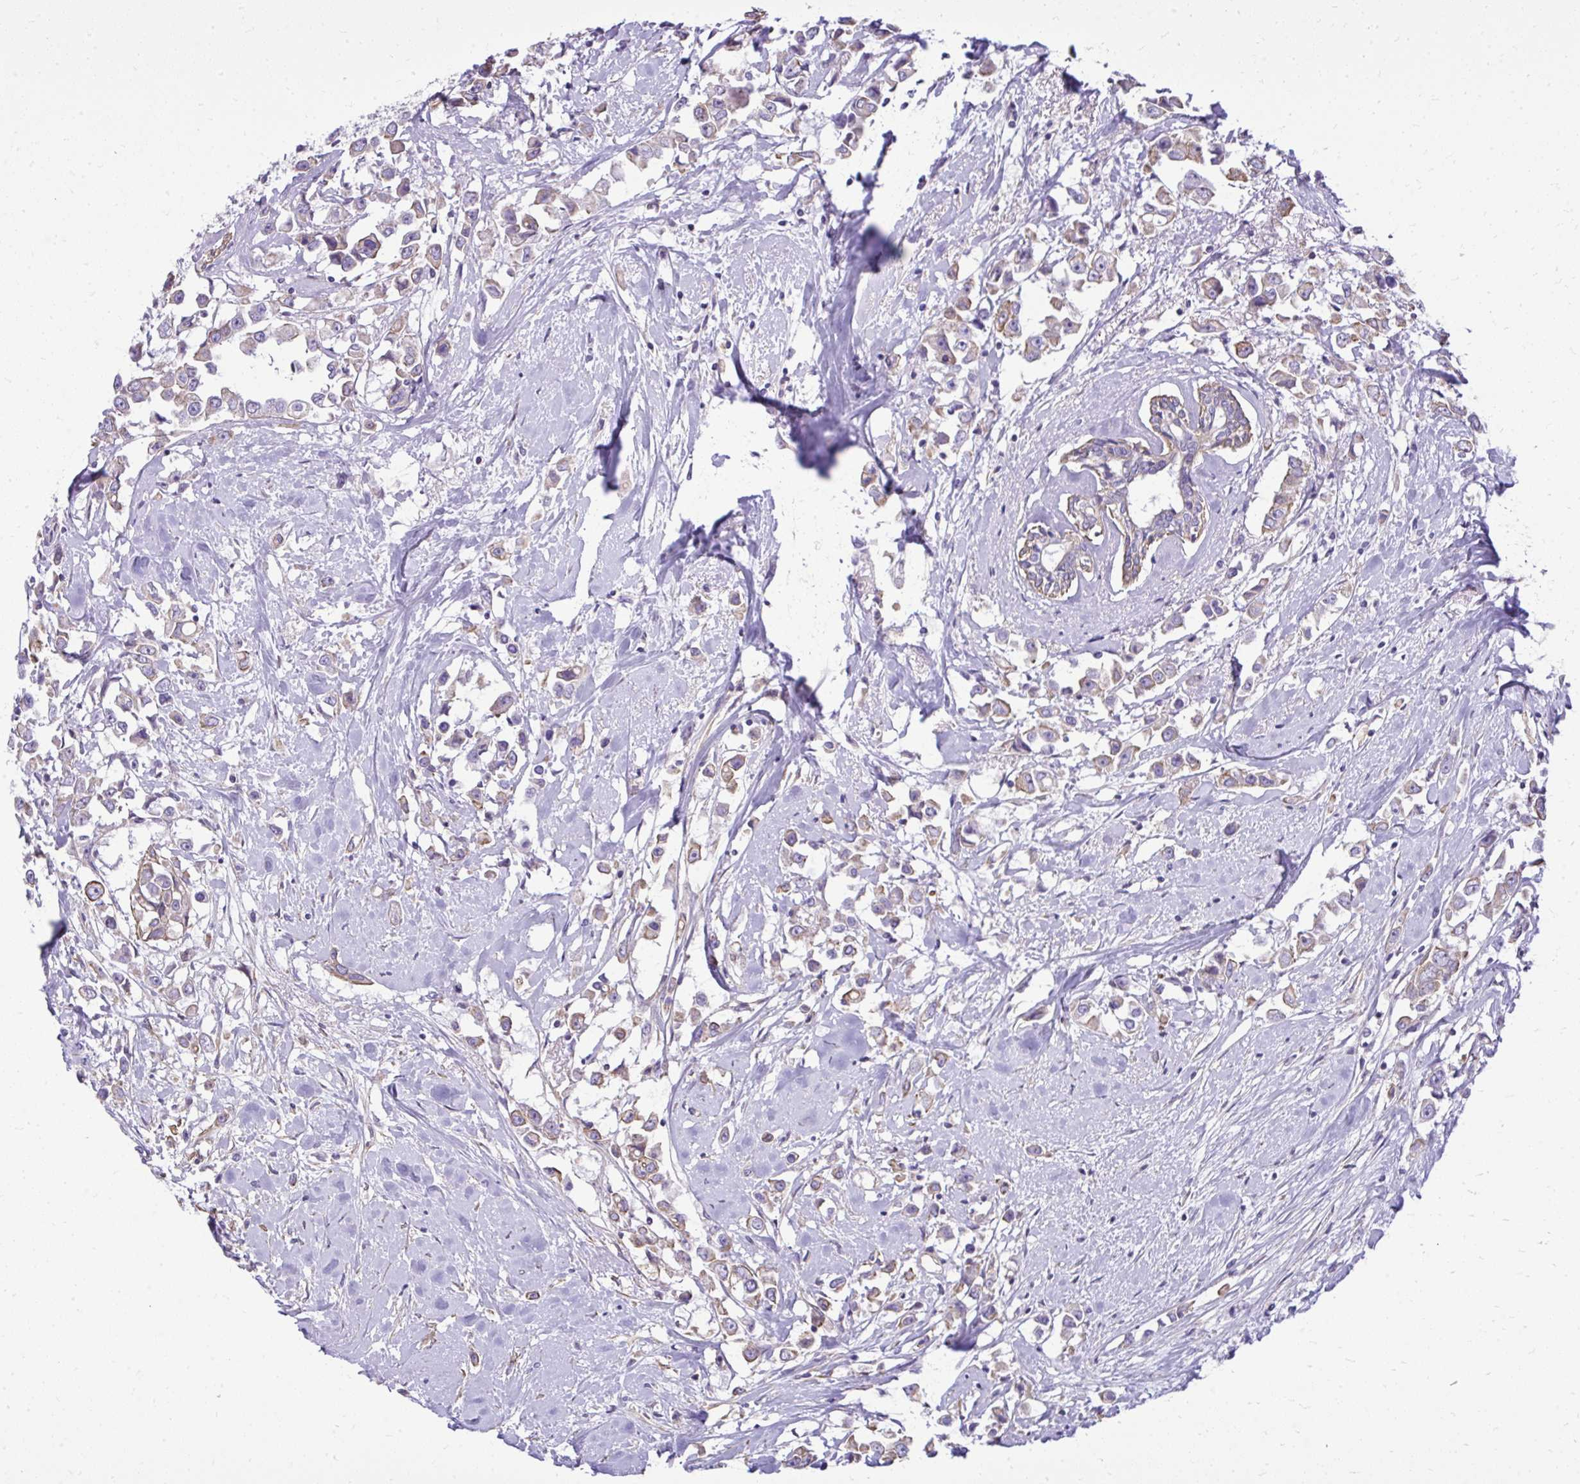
{"staining": {"intensity": "moderate", "quantity": "25%-75%", "location": "cytoplasmic/membranous"}, "tissue": "breast cancer", "cell_type": "Tumor cells", "image_type": "cancer", "snomed": [{"axis": "morphology", "description": "Duct carcinoma"}, {"axis": "topography", "description": "Breast"}], "caption": "Human breast cancer (infiltrating ductal carcinoma) stained for a protein (brown) exhibits moderate cytoplasmic/membranous positive staining in about 25%-75% of tumor cells.", "gene": "RUNDC3B", "patient": {"sex": "female", "age": 61}}